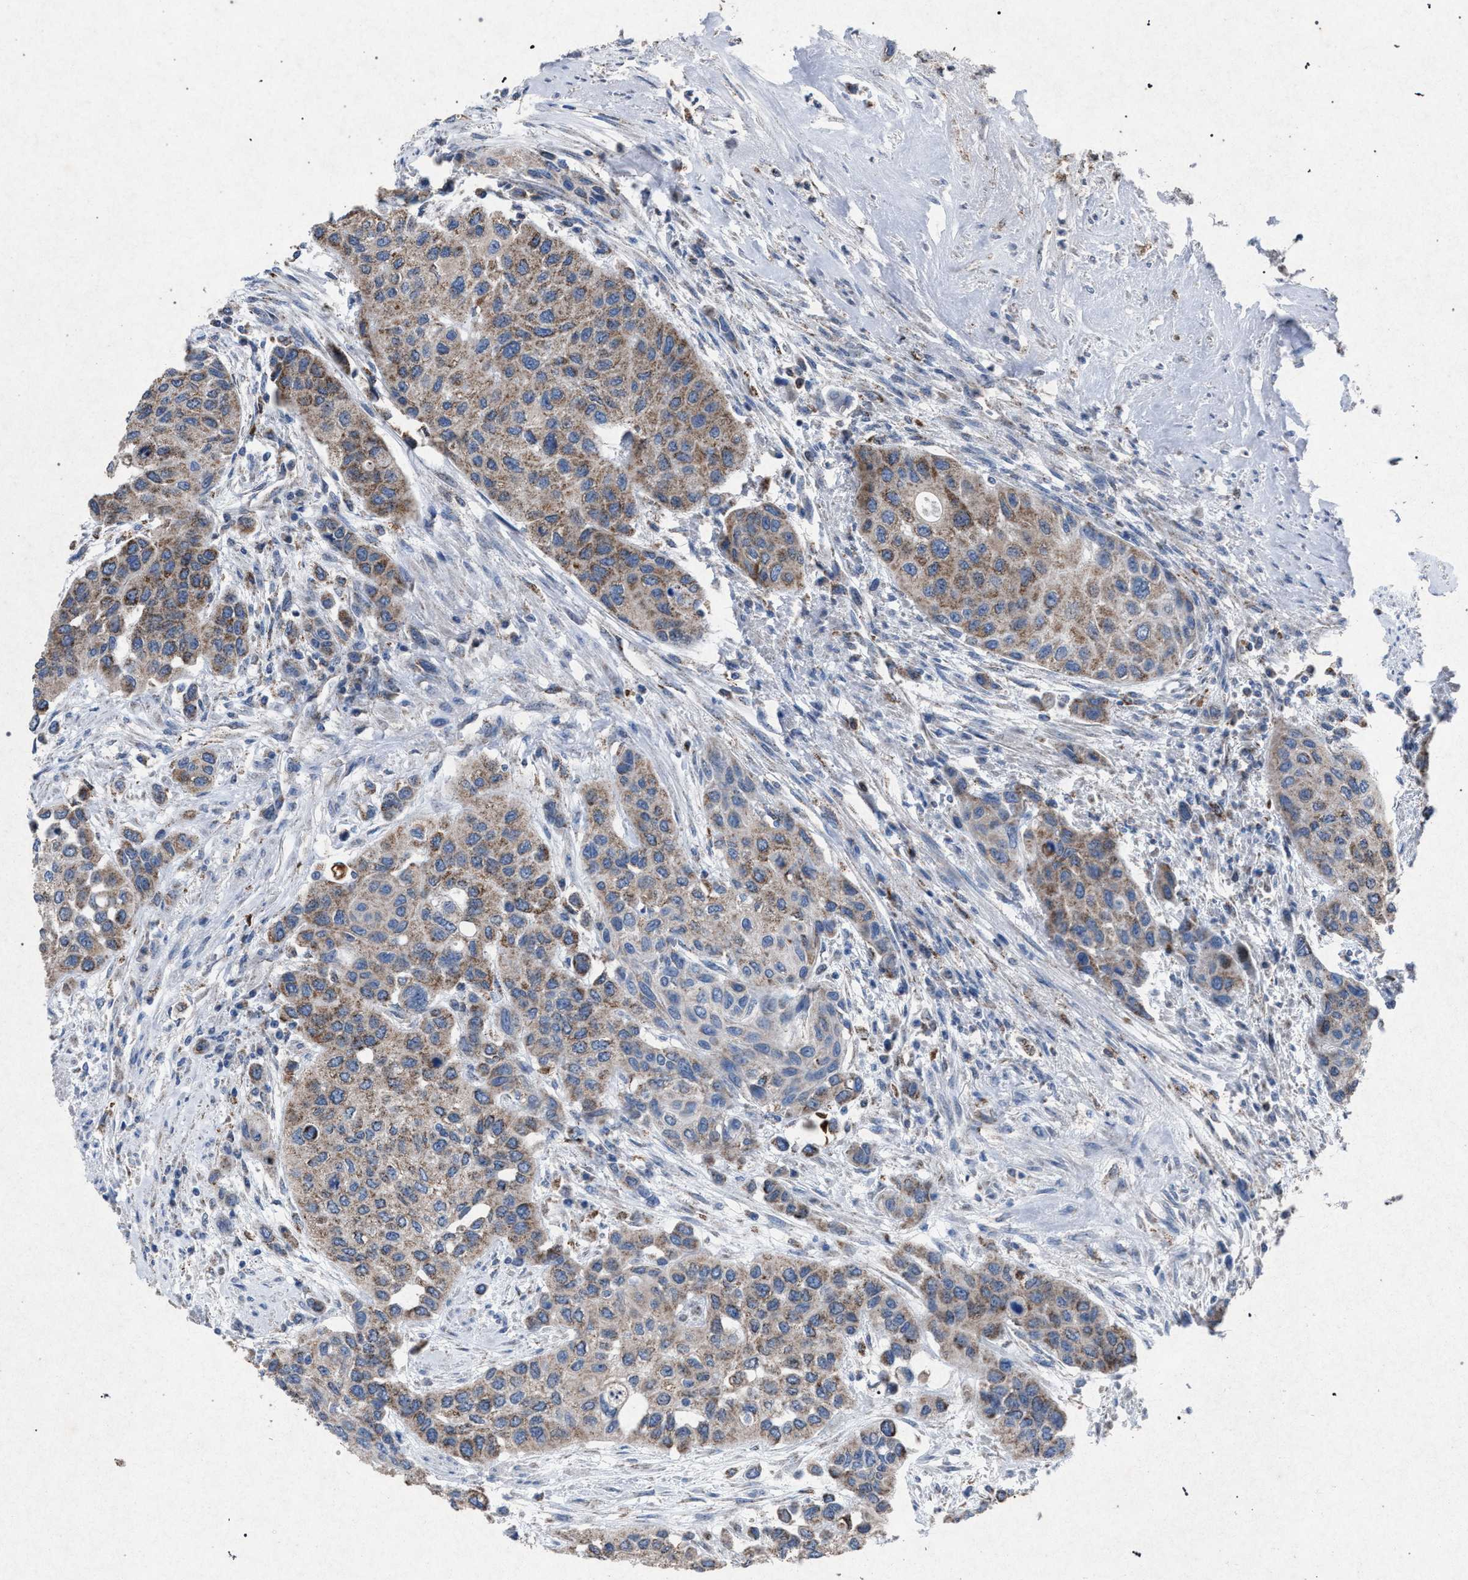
{"staining": {"intensity": "weak", "quantity": ">75%", "location": "cytoplasmic/membranous"}, "tissue": "urothelial cancer", "cell_type": "Tumor cells", "image_type": "cancer", "snomed": [{"axis": "morphology", "description": "Urothelial carcinoma, High grade"}, {"axis": "topography", "description": "Urinary bladder"}], "caption": "Protein expression analysis of human urothelial cancer reveals weak cytoplasmic/membranous expression in approximately >75% of tumor cells.", "gene": "HSD17B4", "patient": {"sex": "female", "age": 56}}